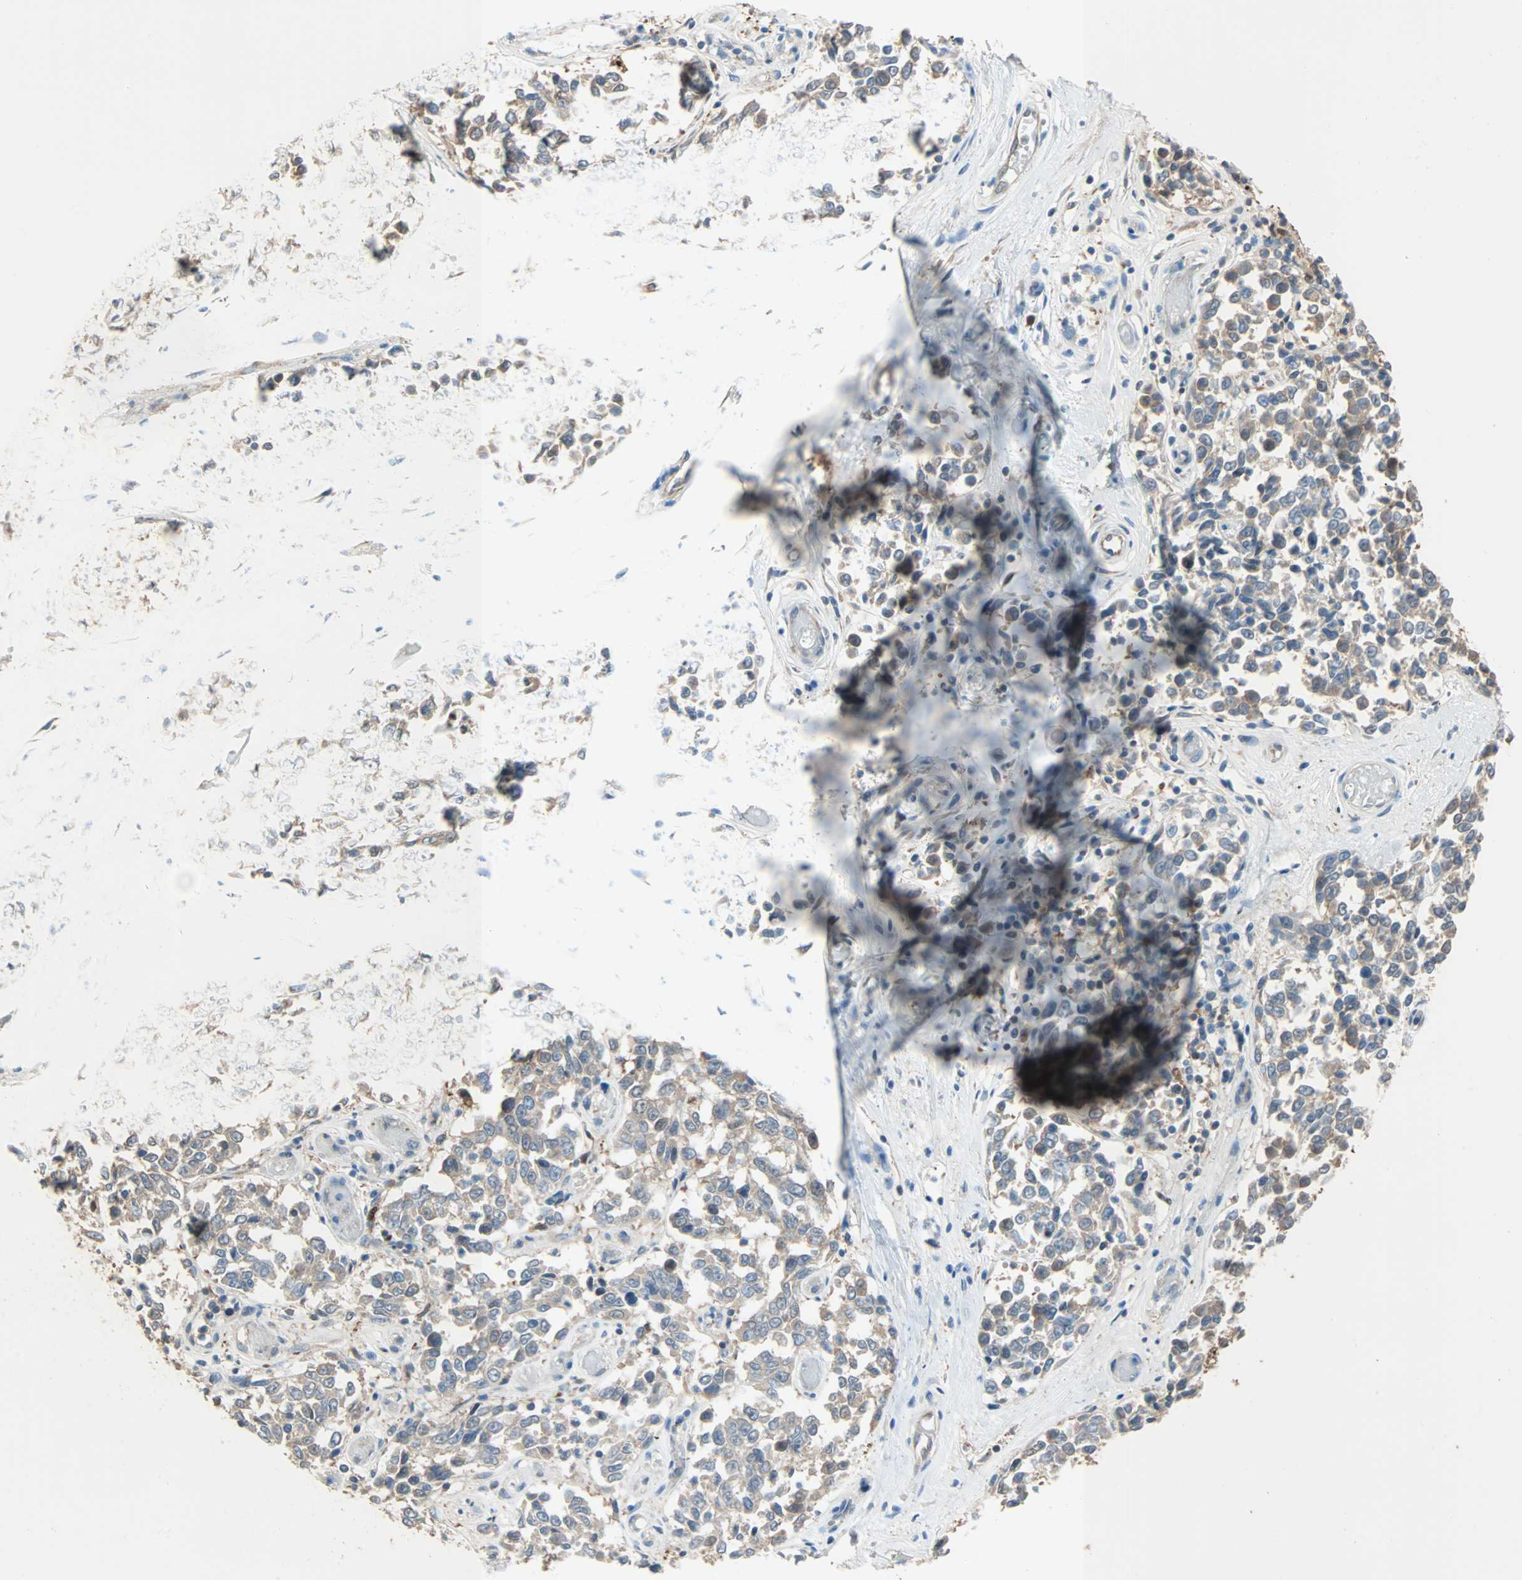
{"staining": {"intensity": "weak", "quantity": "25%-75%", "location": "cytoplasmic/membranous"}, "tissue": "melanoma", "cell_type": "Tumor cells", "image_type": "cancer", "snomed": [{"axis": "morphology", "description": "Malignant melanoma, NOS"}, {"axis": "topography", "description": "Skin"}], "caption": "IHC (DAB (3,3'-diaminobenzidine)) staining of melanoma reveals weak cytoplasmic/membranous protein expression in about 25%-75% of tumor cells.", "gene": "PRDX1", "patient": {"sex": "female", "age": 64}}